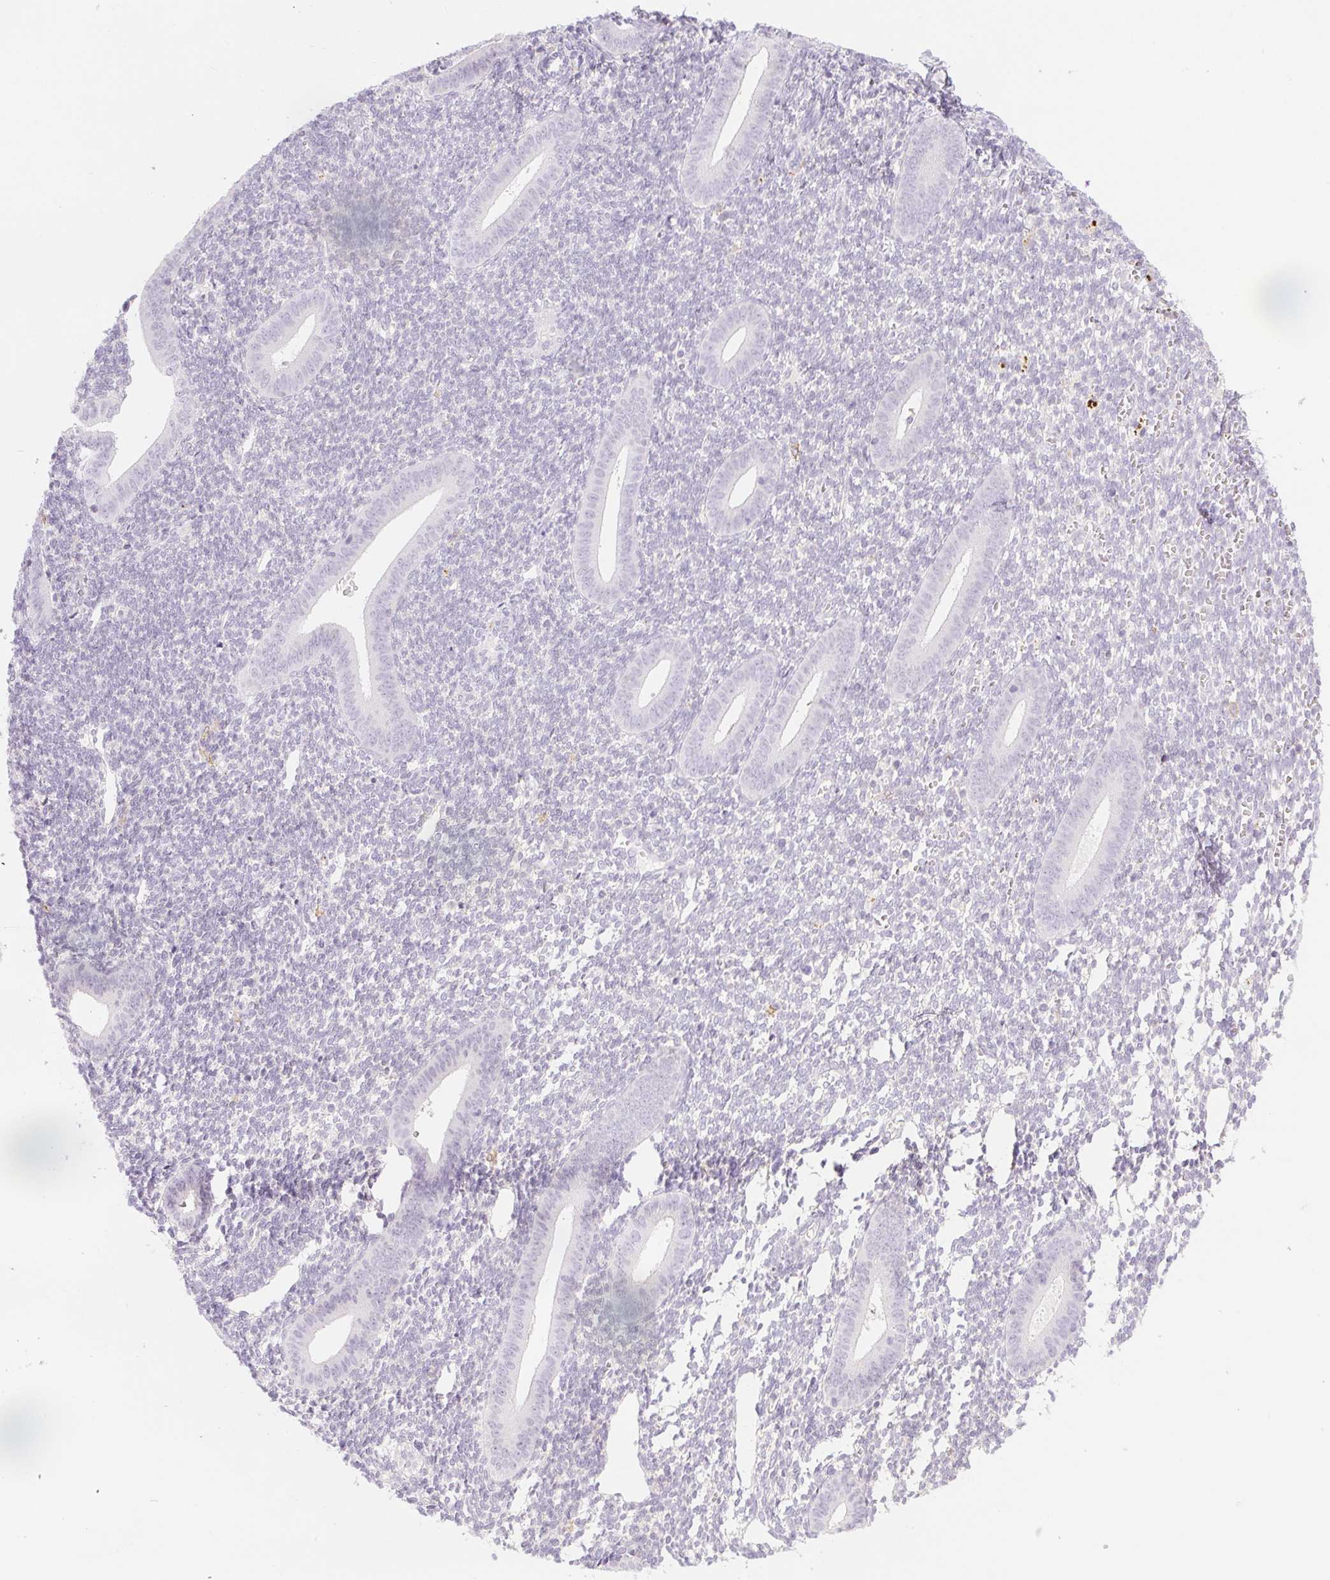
{"staining": {"intensity": "negative", "quantity": "none", "location": "none"}, "tissue": "endometrium", "cell_type": "Cells in endometrial stroma", "image_type": "normal", "snomed": [{"axis": "morphology", "description": "Normal tissue, NOS"}, {"axis": "topography", "description": "Endometrium"}], "caption": "This is a image of immunohistochemistry (IHC) staining of unremarkable endometrium, which shows no positivity in cells in endometrial stroma. (Brightfield microscopy of DAB immunohistochemistry at high magnification).", "gene": "ECPAS", "patient": {"sex": "female", "age": 25}}